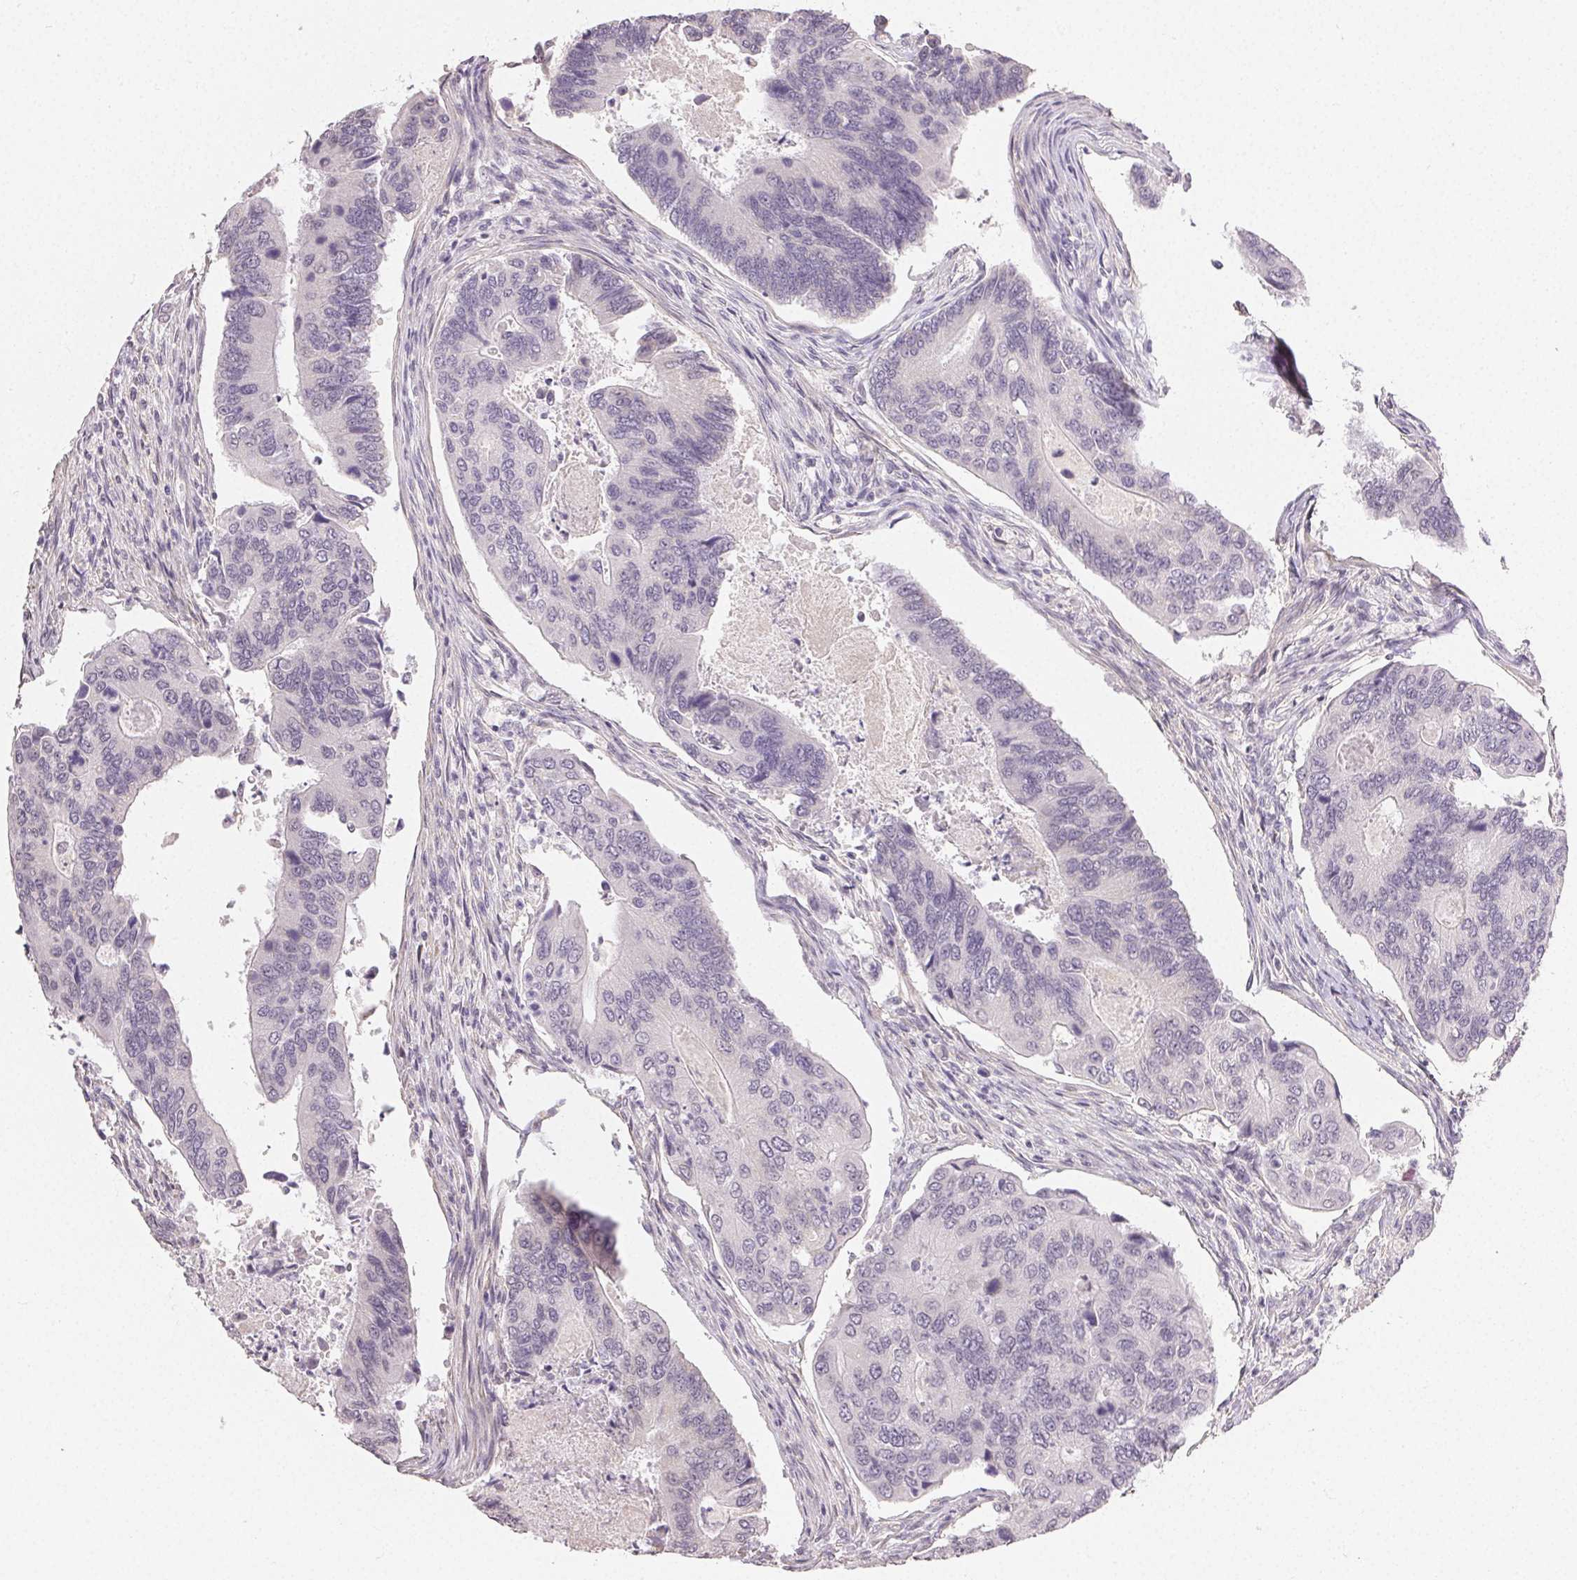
{"staining": {"intensity": "negative", "quantity": "none", "location": "none"}, "tissue": "colorectal cancer", "cell_type": "Tumor cells", "image_type": "cancer", "snomed": [{"axis": "morphology", "description": "Adenocarcinoma, NOS"}, {"axis": "topography", "description": "Colon"}], "caption": "Colorectal cancer (adenocarcinoma) was stained to show a protein in brown. There is no significant expression in tumor cells.", "gene": "TMEM174", "patient": {"sex": "female", "age": 67}}